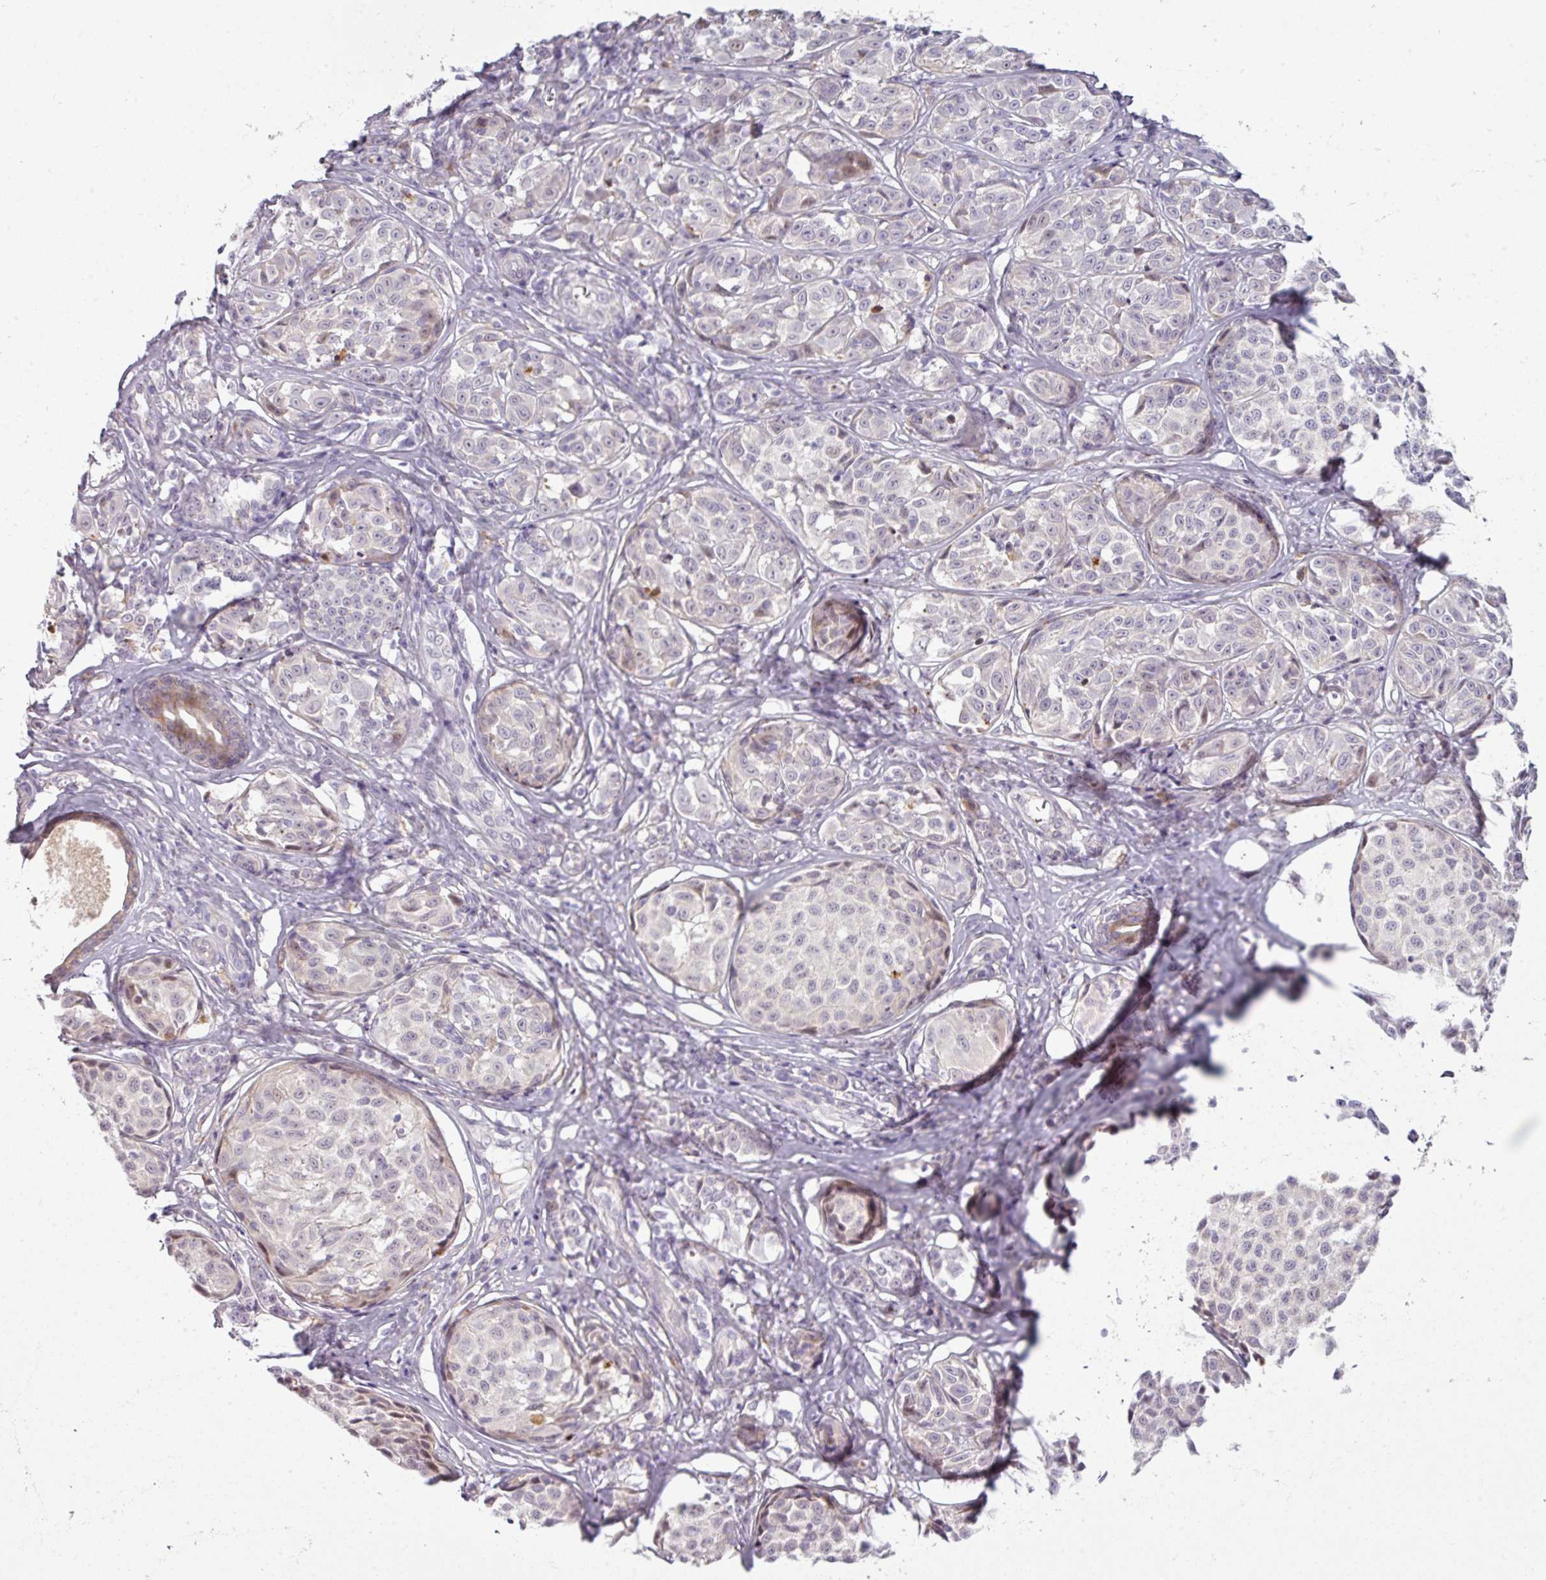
{"staining": {"intensity": "negative", "quantity": "none", "location": "none"}, "tissue": "melanoma", "cell_type": "Tumor cells", "image_type": "cancer", "snomed": [{"axis": "morphology", "description": "Malignant melanoma, NOS"}, {"axis": "topography", "description": "Skin"}], "caption": "This is an immunohistochemistry (IHC) image of human malignant melanoma. There is no positivity in tumor cells.", "gene": "C2orf16", "patient": {"sex": "female", "age": 35}}